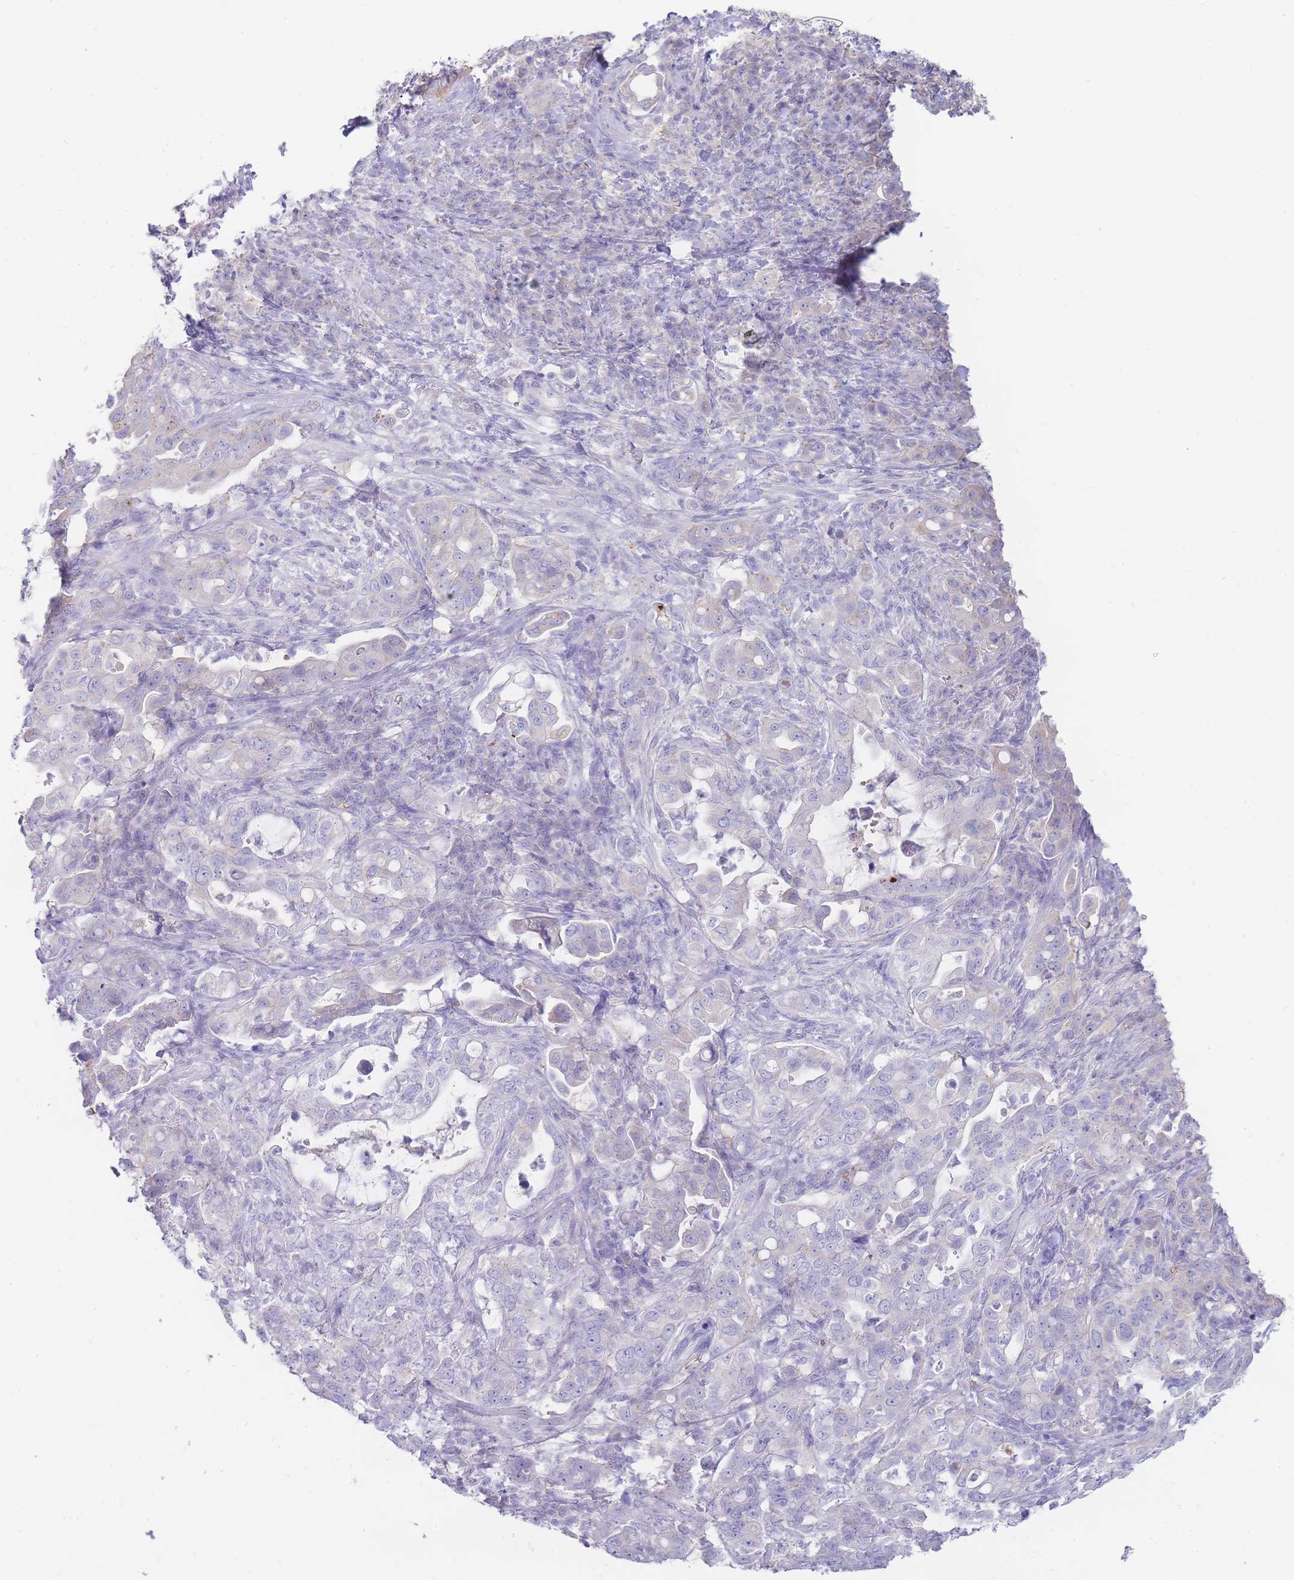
{"staining": {"intensity": "negative", "quantity": "none", "location": "none"}, "tissue": "pancreatic cancer", "cell_type": "Tumor cells", "image_type": "cancer", "snomed": [{"axis": "morphology", "description": "Normal tissue, NOS"}, {"axis": "morphology", "description": "Adenocarcinoma, NOS"}, {"axis": "topography", "description": "Lymph node"}, {"axis": "topography", "description": "Pancreas"}], "caption": "Tumor cells show no significant protein positivity in adenocarcinoma (pancreatic).", "gene": "HBG2", "patient": {"sex": "female", "age": 67}}